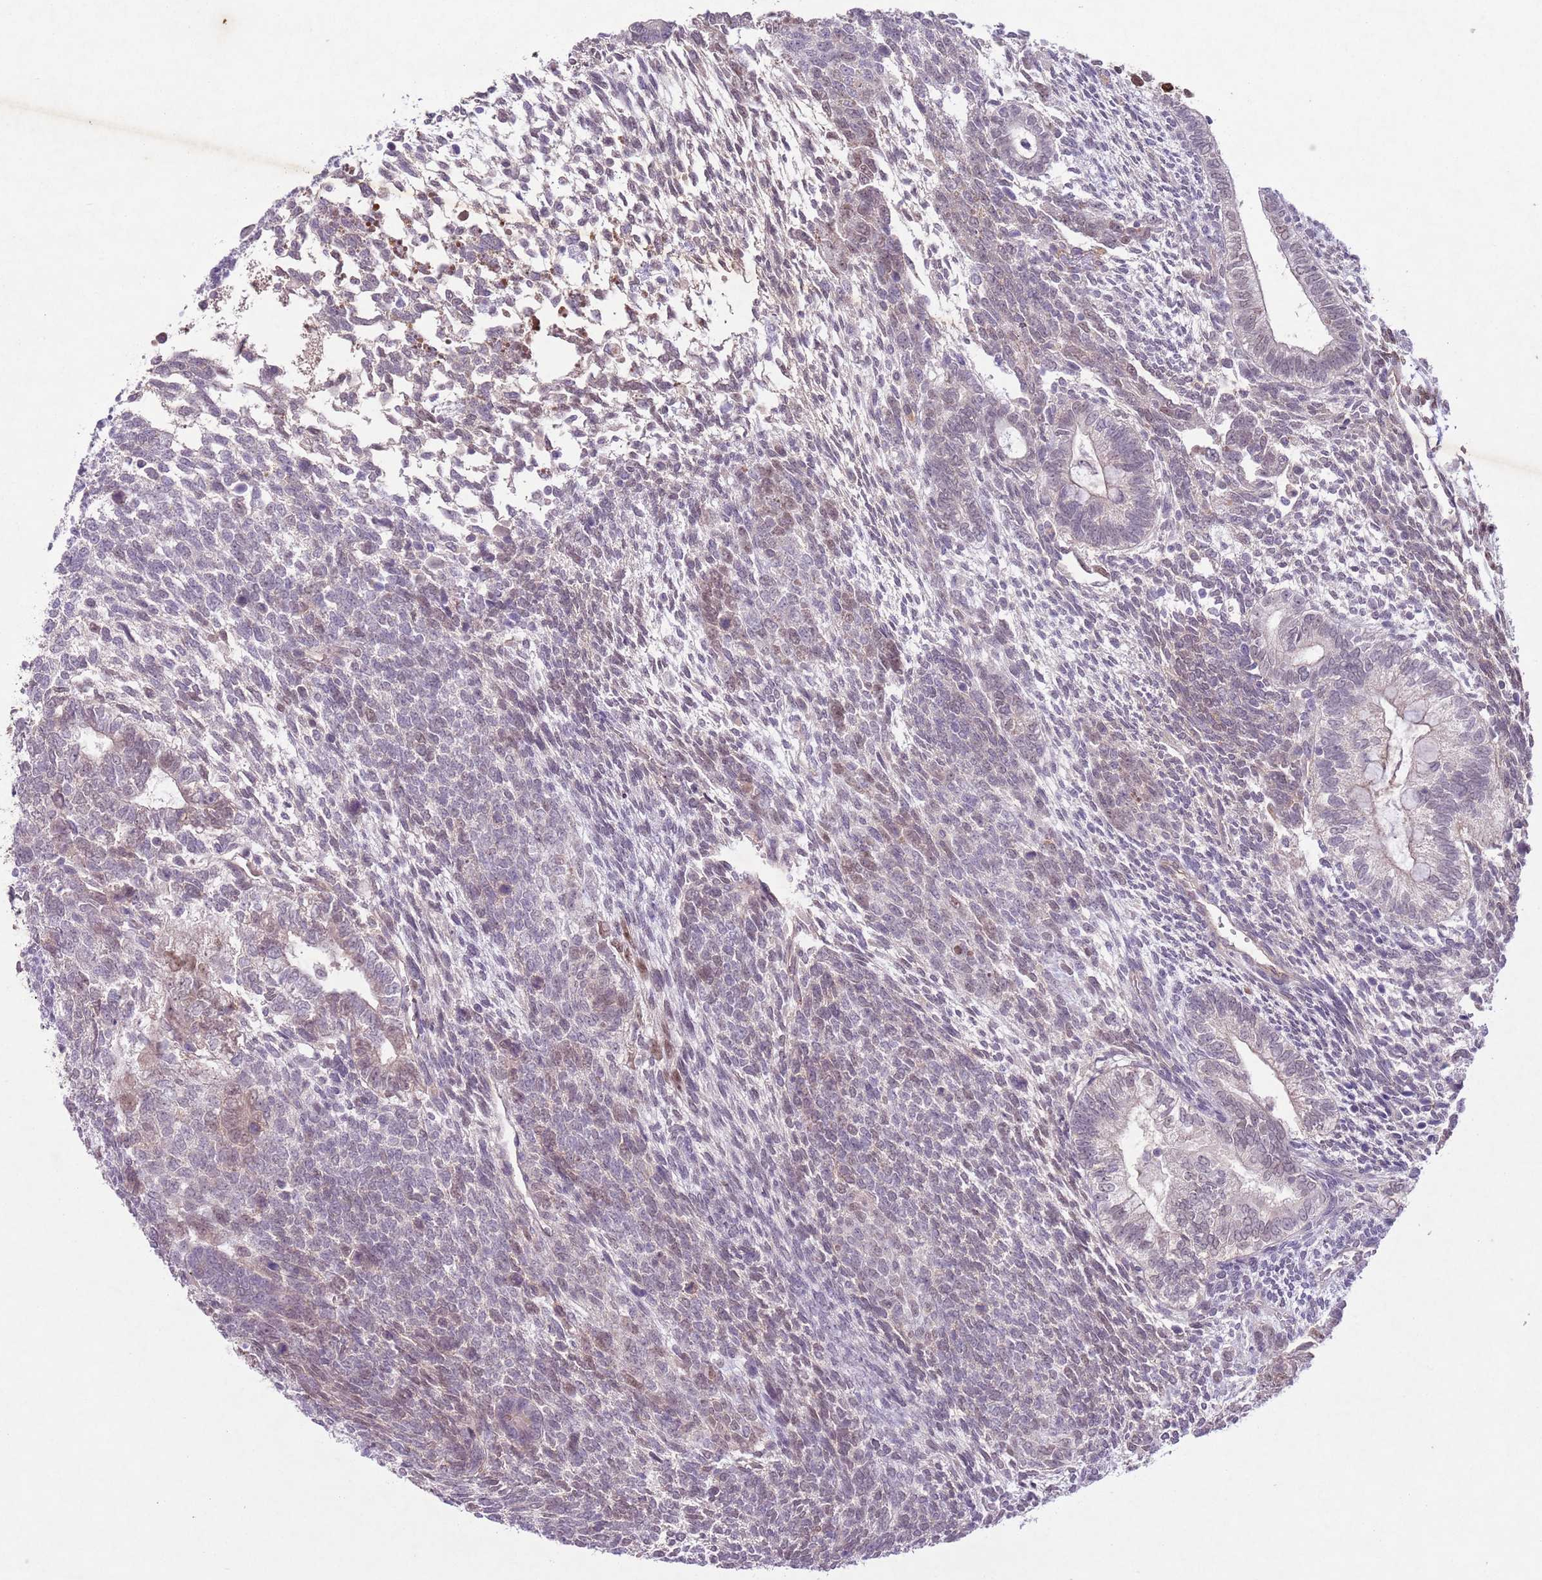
{"staining": {"intensity": "weak", "quantity": "25%-75%", "location": "nuclear"}, "tissue": "testis cancer", "cell_type": "Tumor cells", "image_type": "cancer", "snomed": [{"axis": "morphology", "description": "Carcinoma, Embryonal, NOS"}, {"axis": "topography", "description": "Testis"}], "caption": "Testis cancer tissue exhibits weak nuclear expression in approximately 25%-75% of tumor cells", "gene": "CCNI", "patient": {"sex": "male", "age": 23}}